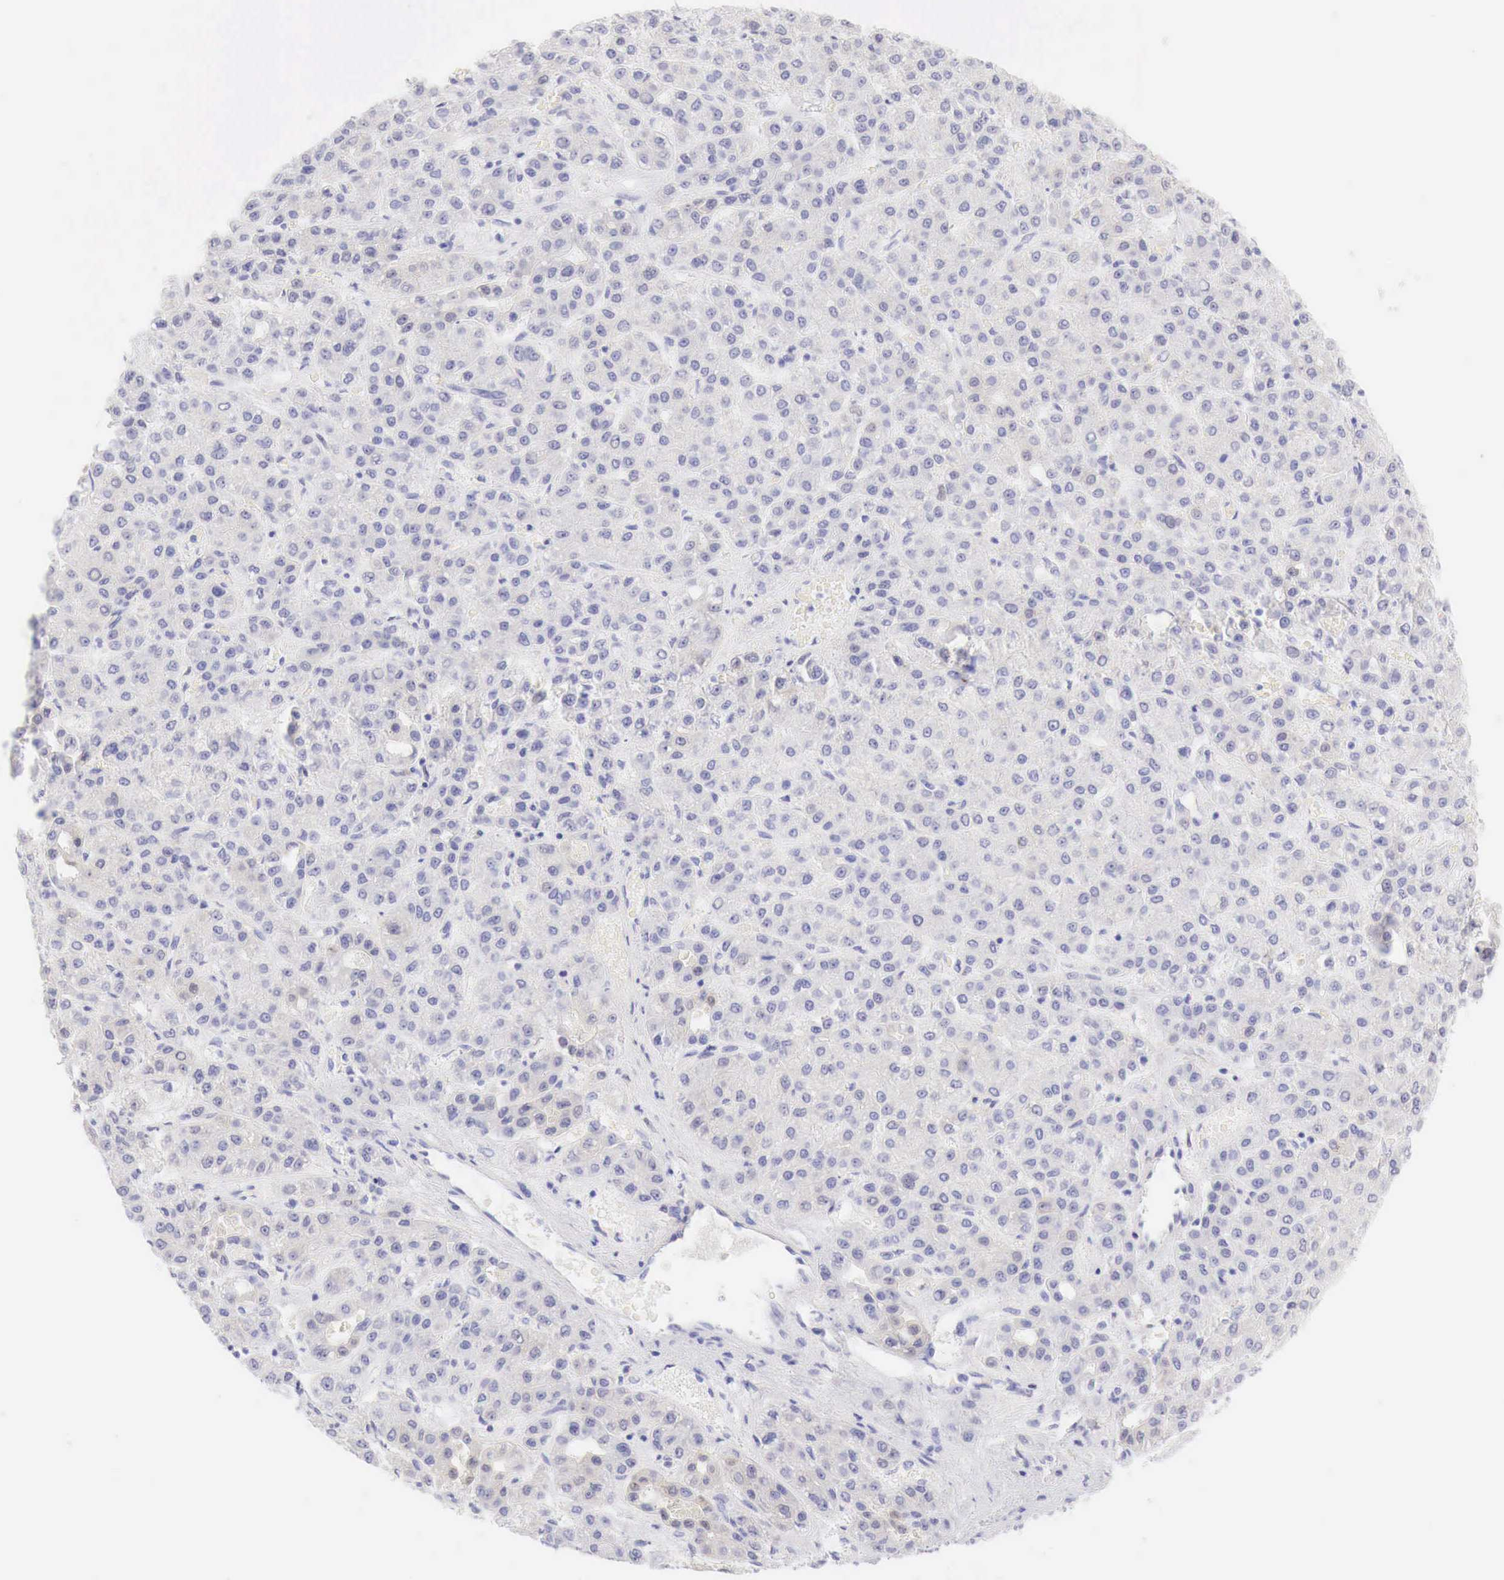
{"staining": {"intensity": "negative", "quantity": "none", "location": "none"}, "tissue": "liver cancer", "cell_type": "Tumor cells", "image_type": "cancer", "snomed": [{"axis": "morphology", "description": "Carcinoma, Hepatocellular, NOS"}, {"axis": "topography", "description": "Liver"}], "caption": "Immunohistochemistry (IHC) of human hepatocellular carcinoma (liver) exhibits no expression in tumor cells.", "gene": "CDKN2A", "patient": {"sex": "male", "age": 69}}